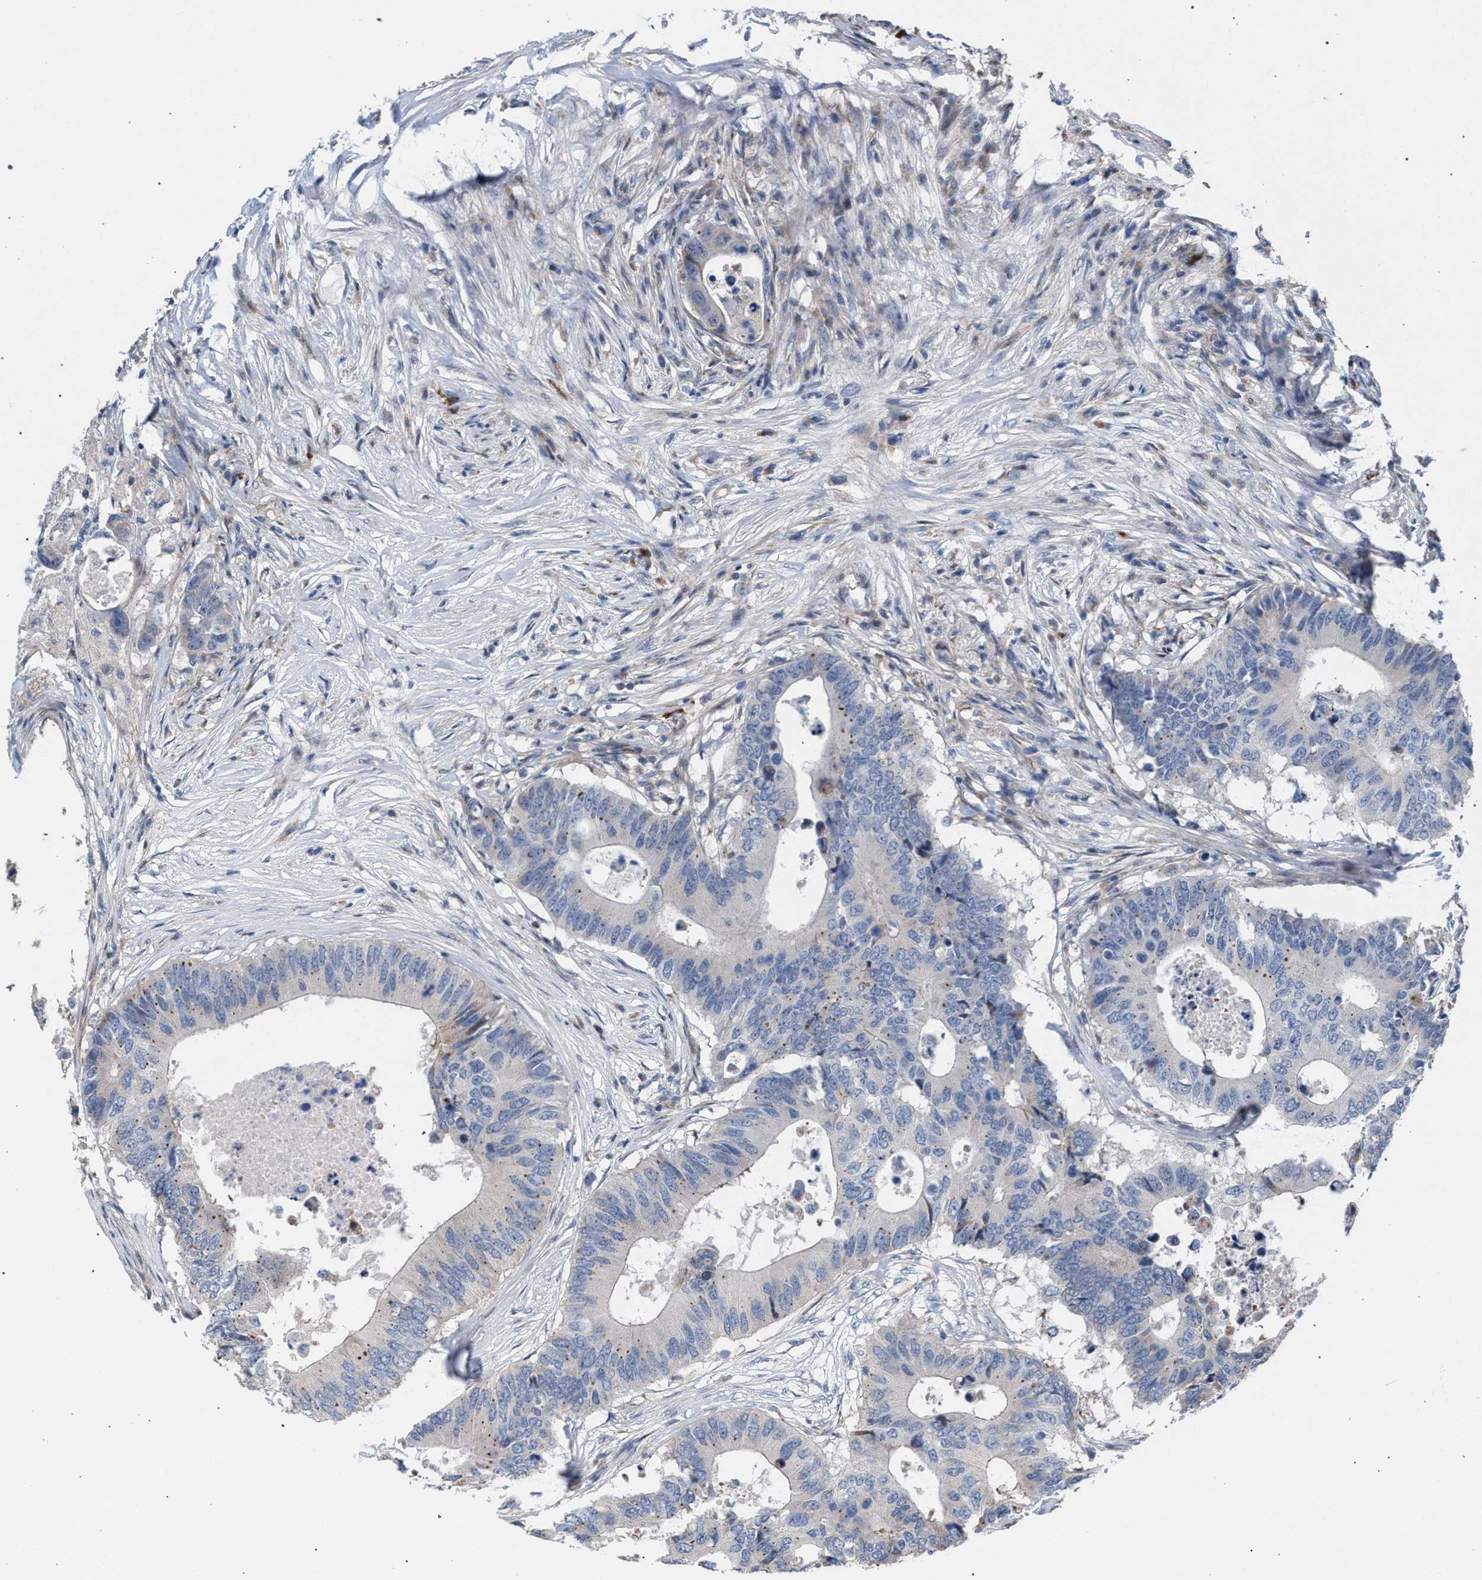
{"staining": {"intensity": "negative", "quantity": "none", "location": "none"}, "tissue": "colorectal cancer", "cell_type": "Tumor cells", "image_type": "cancer", "snomed": [{"axis": "morphology", "description": "Adenocarcinoma, NOS"}, {"axis": "topography", "description": "Colon"}], "caption": "Micrograph shows no significant protein expression in tumor cells of colorectal cancer (adenocarcinoma).", "gene": "RNF135", "patient": {"sex": "male", "age": 71}}